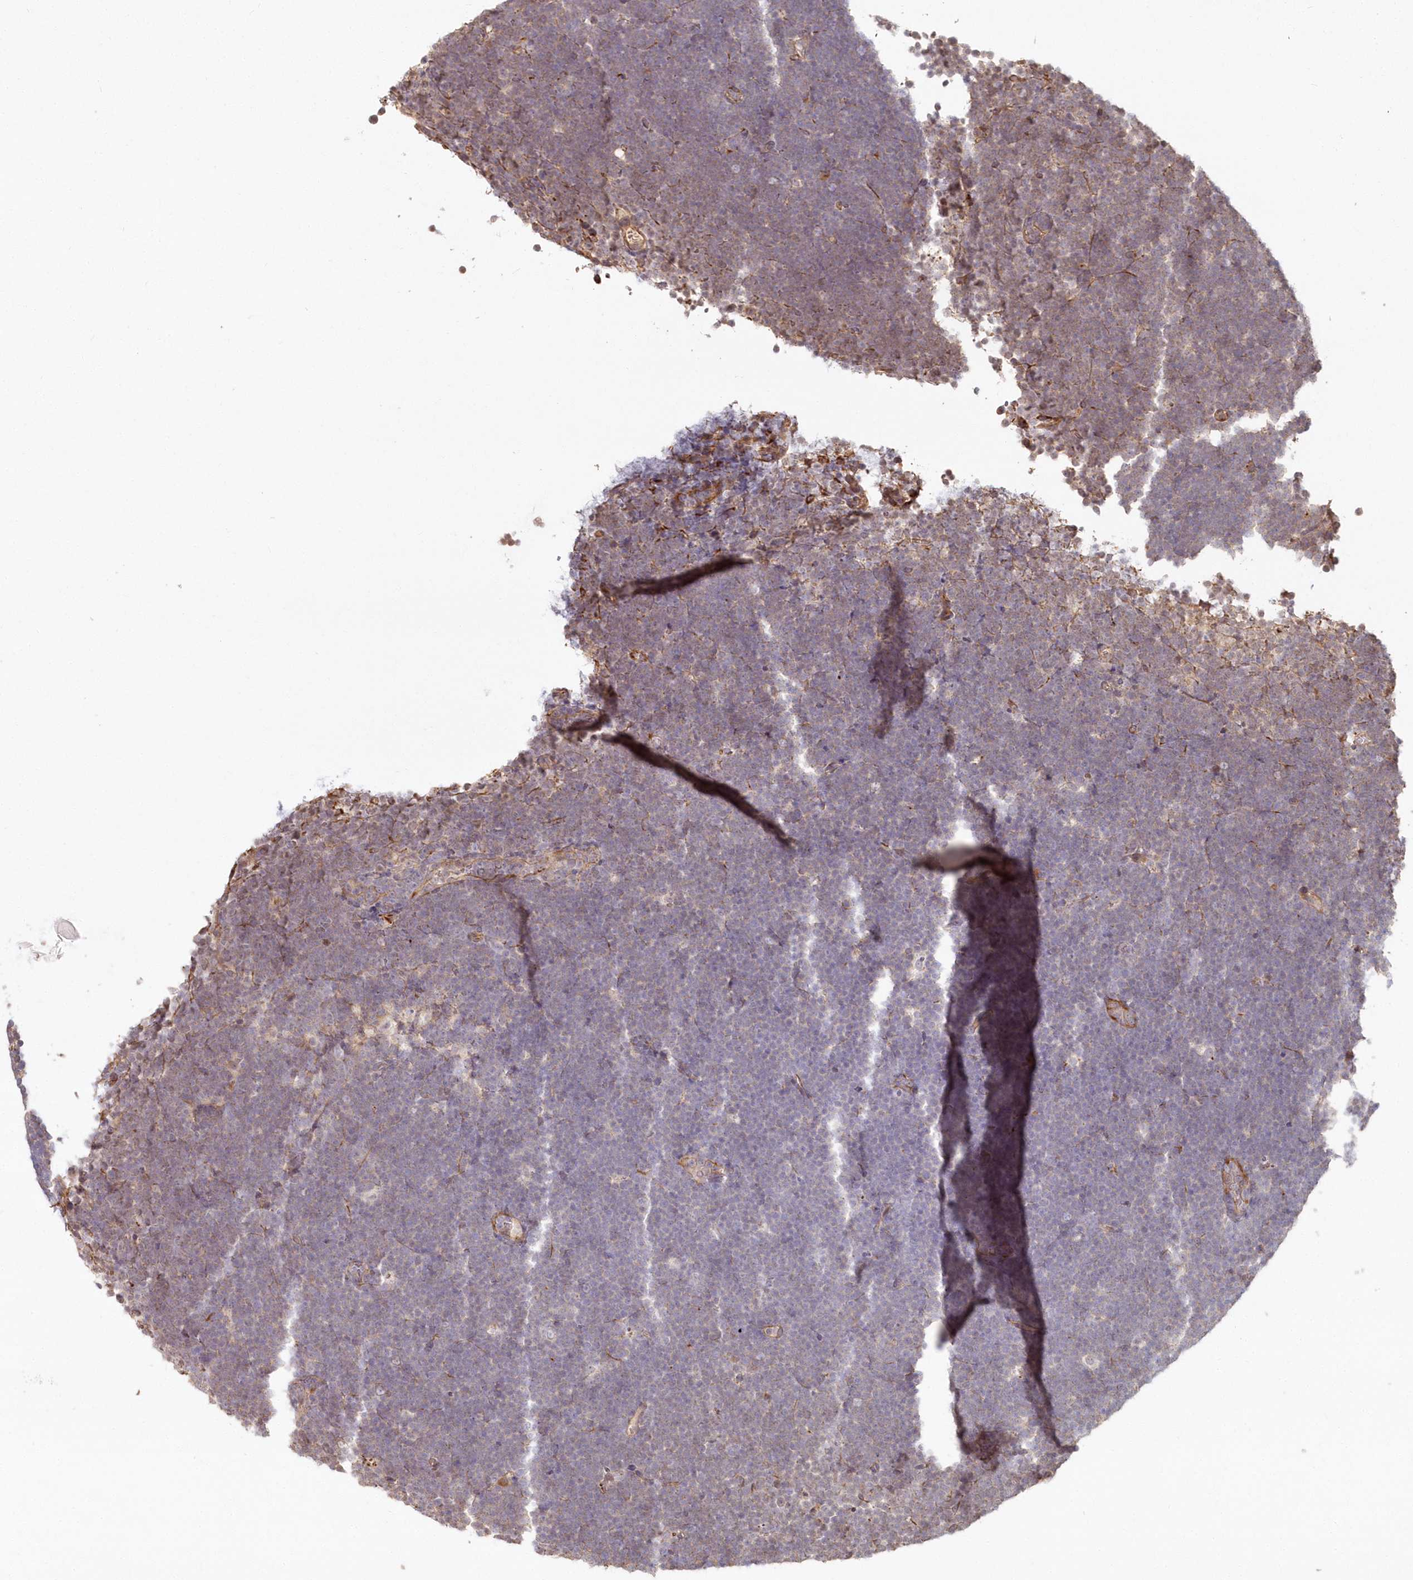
{"staining": {"intensity": "negative", "quantity": "none", "location": "none"}, "tissue": "lymphoma", "cell_type": "Tumor cells", "image_type": "cancer", "snomed": [{"axis": "morphology", "description": "Malignant lymphoma, non-Hodgkin's type, High grade"}, {"axis": "topography", "description": "Lymph node"}], "caption": "Image shows no protein expression in tumor cells of lymphoma tissue. Brightfield microscopy of immunohistochemistry (IHC) stained with DAB (3,3'-diaminobenzidine) (brown) and hematoxylin (blue), captured at high magnification.", "gene": "HYCC2", "patient": {"sex": "male", "age": 13}}